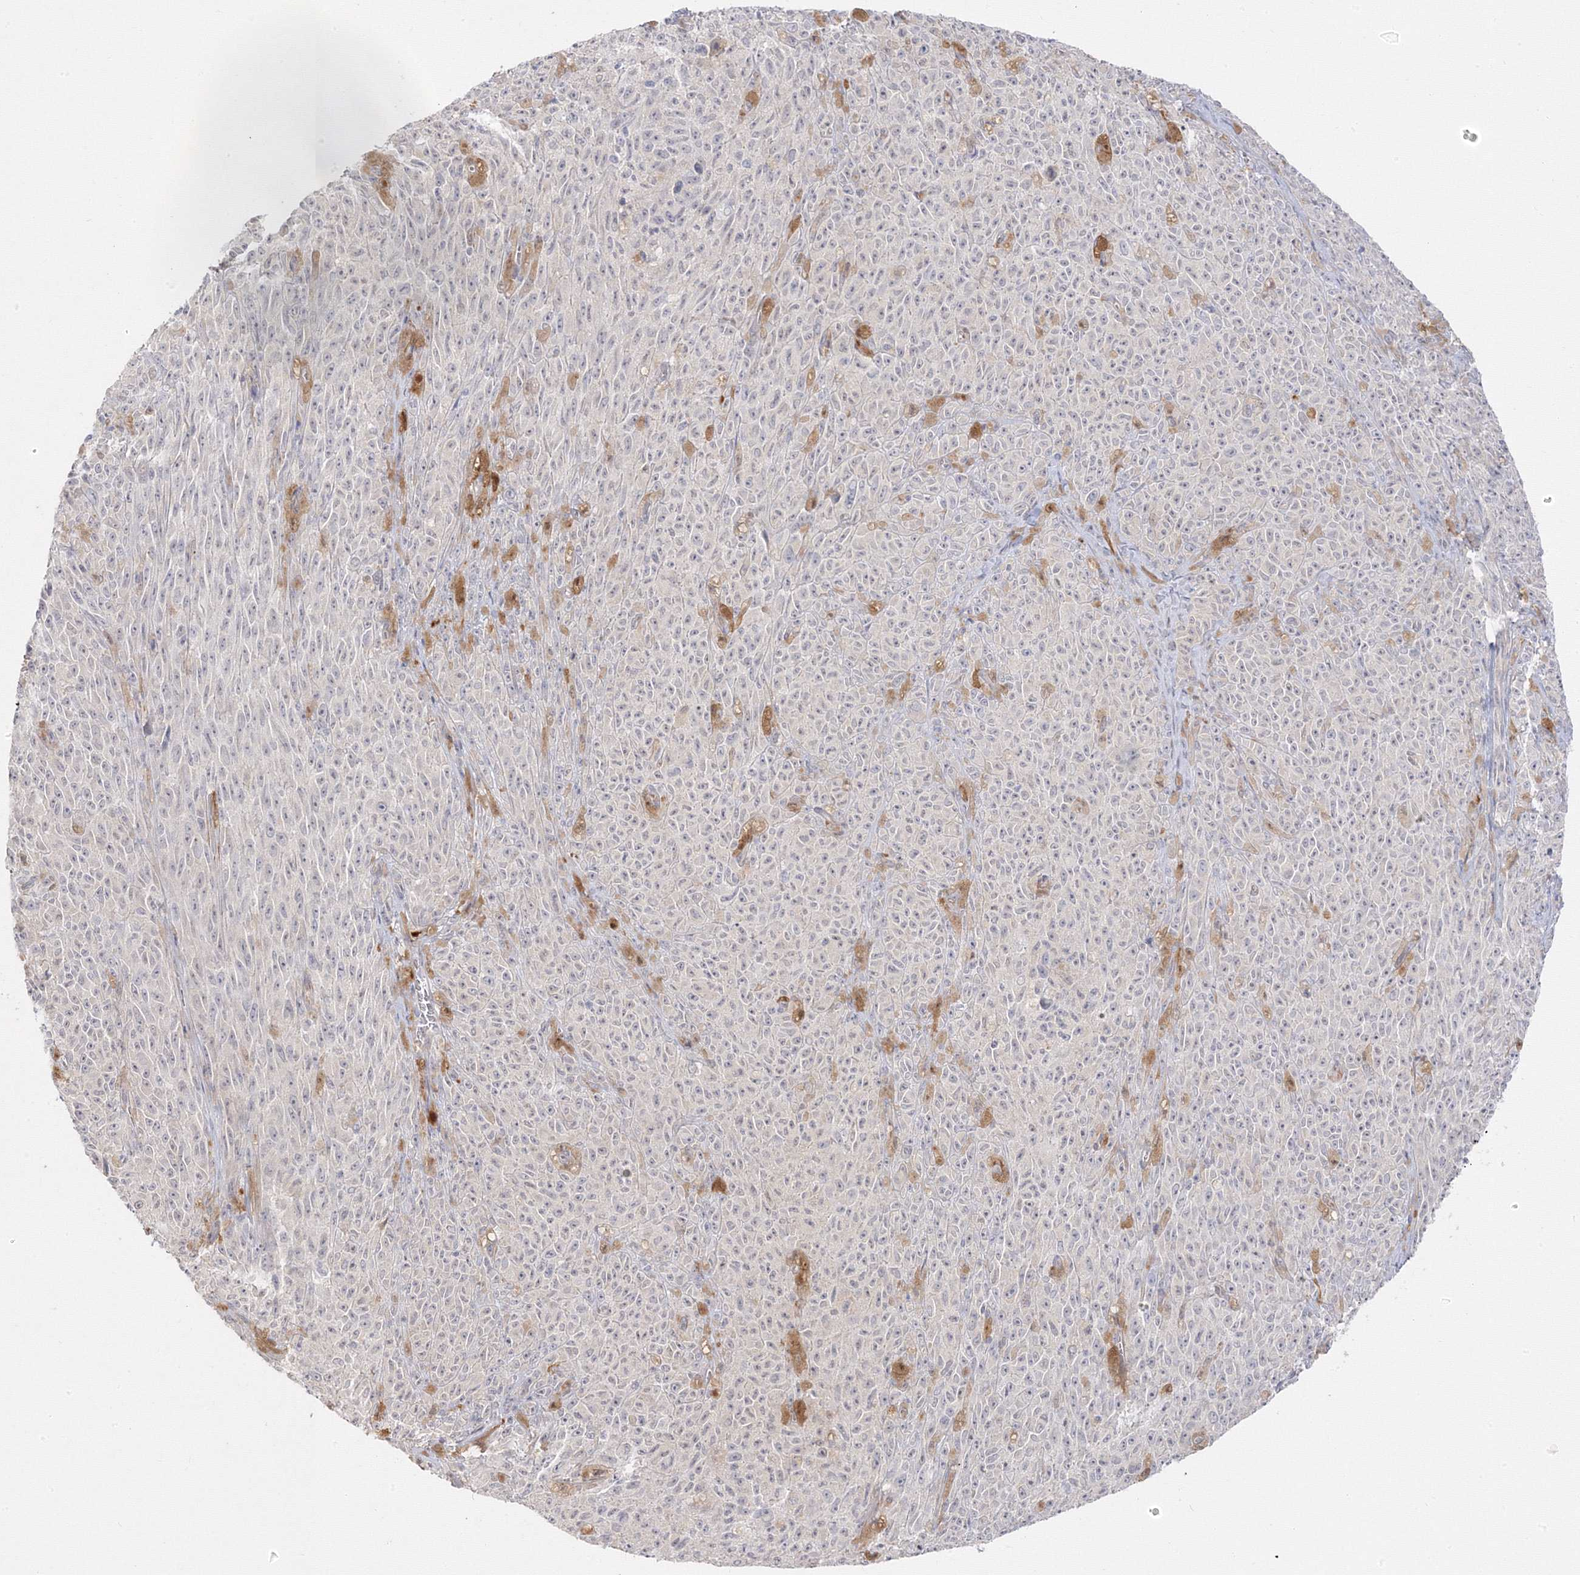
{"staining": {"intensity": "negative", "quantity": "none", "location": "none"}, "tissue": "melanoma", "cell_type": "Tumor cells", "image_type": "cancer", "snomed": [{"axis": "morphology", "description": "Malignant melanoma, NOS"}, {"axis": "topography", "description": "Skin"}], "caption": "Tumor cells show no significant protein staining in melanoma.", "gene": "C2CD2", "patient": {"sex": "female", "age": 82}}